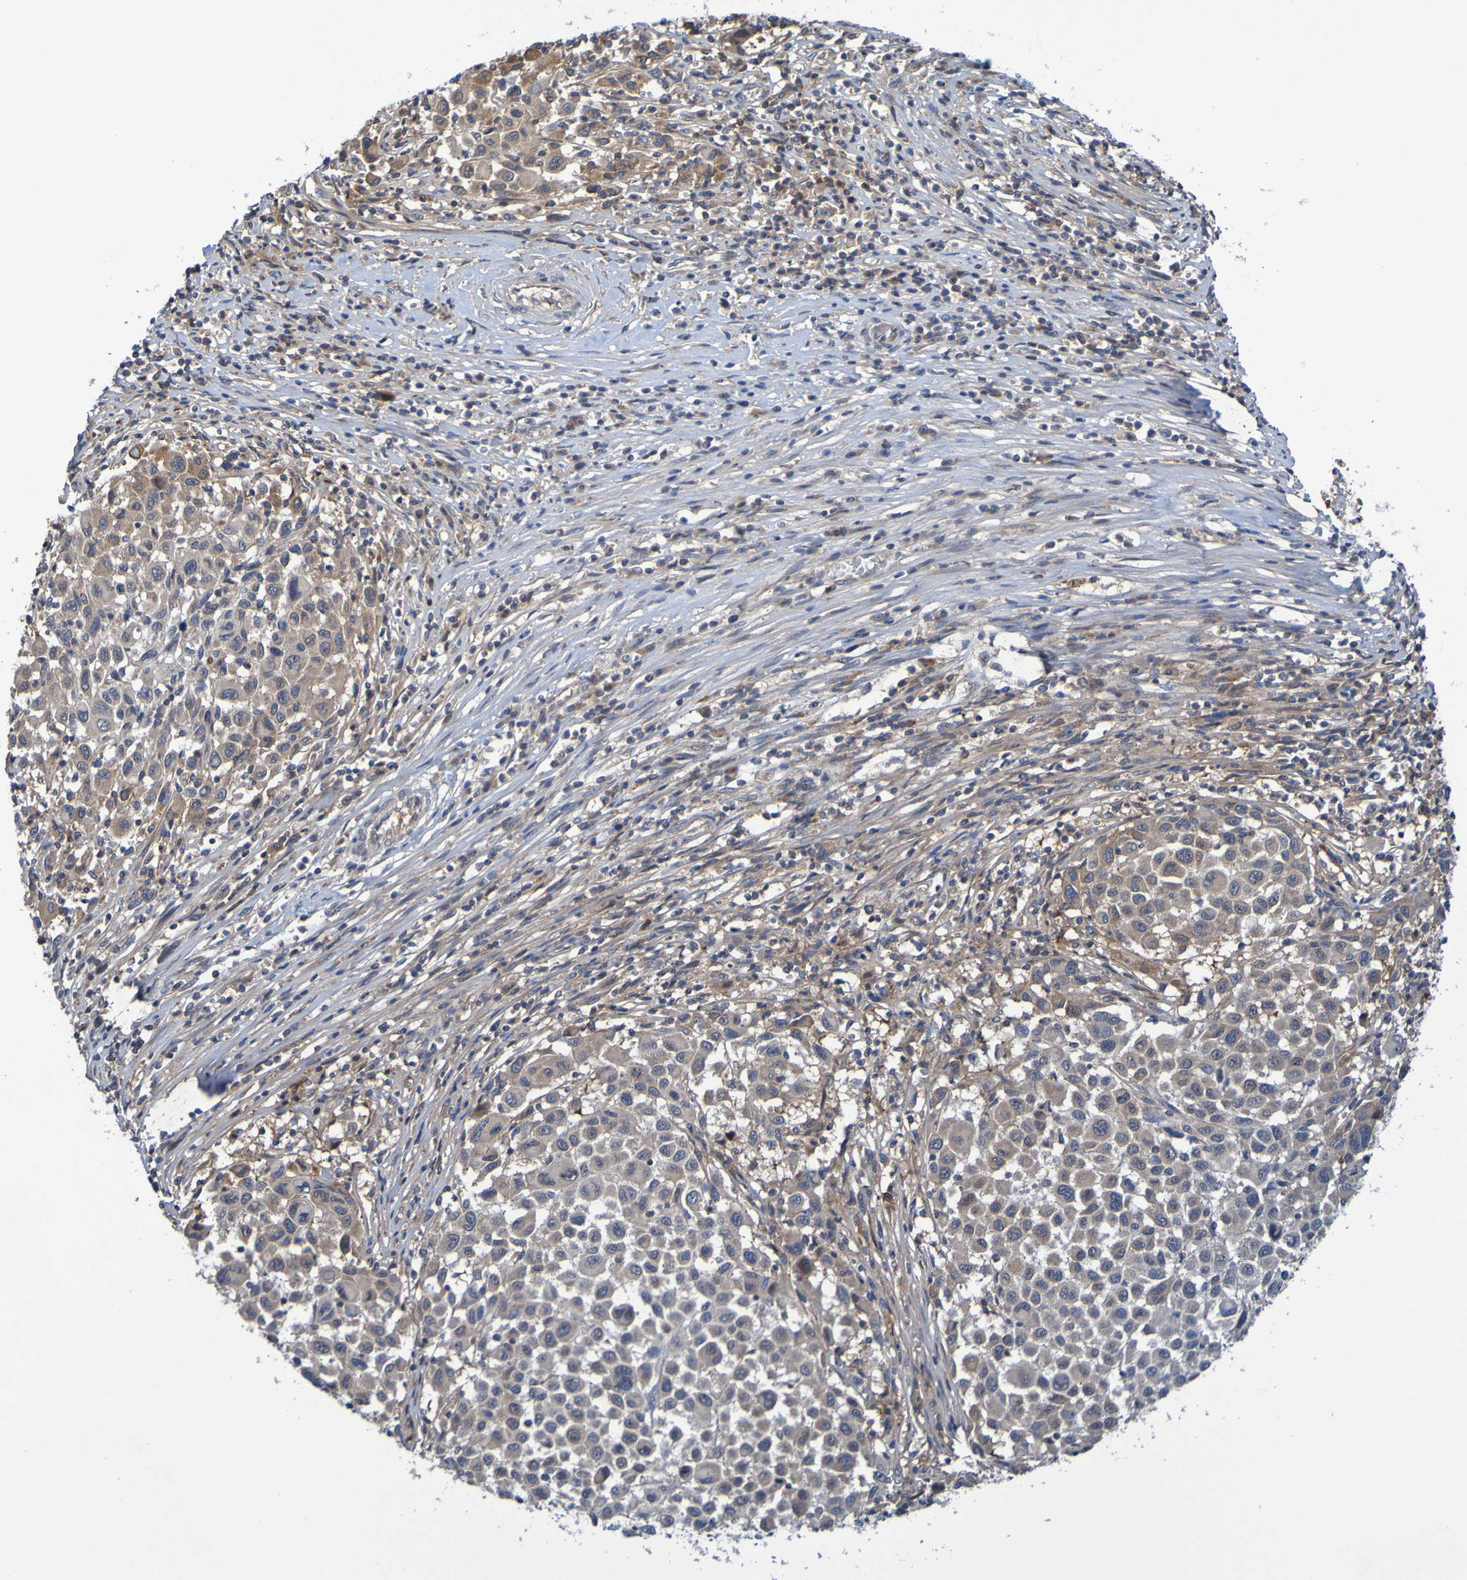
{"staining": {"intensity": "weak", "quantity": "25%-75%", "location": "cytoplasmic/membranous"}, "tissue": "melanoma", "cell_type": "Tumor cells", "image_type": "cancer", "snomed": [{"axis": "morphology", "description": "Malignant melanoma, Metastatic site"}, {"axis": "topography", "description": "Lymph node"}], "caption": "Melanoma tissue reveals weak cytoplasmic/membranous positivity in approximately 25%-75% of tumor cells Nuclei are stained in blue.", "gene": "SDK1", "patient": {"sex": "male", "age": 61}}